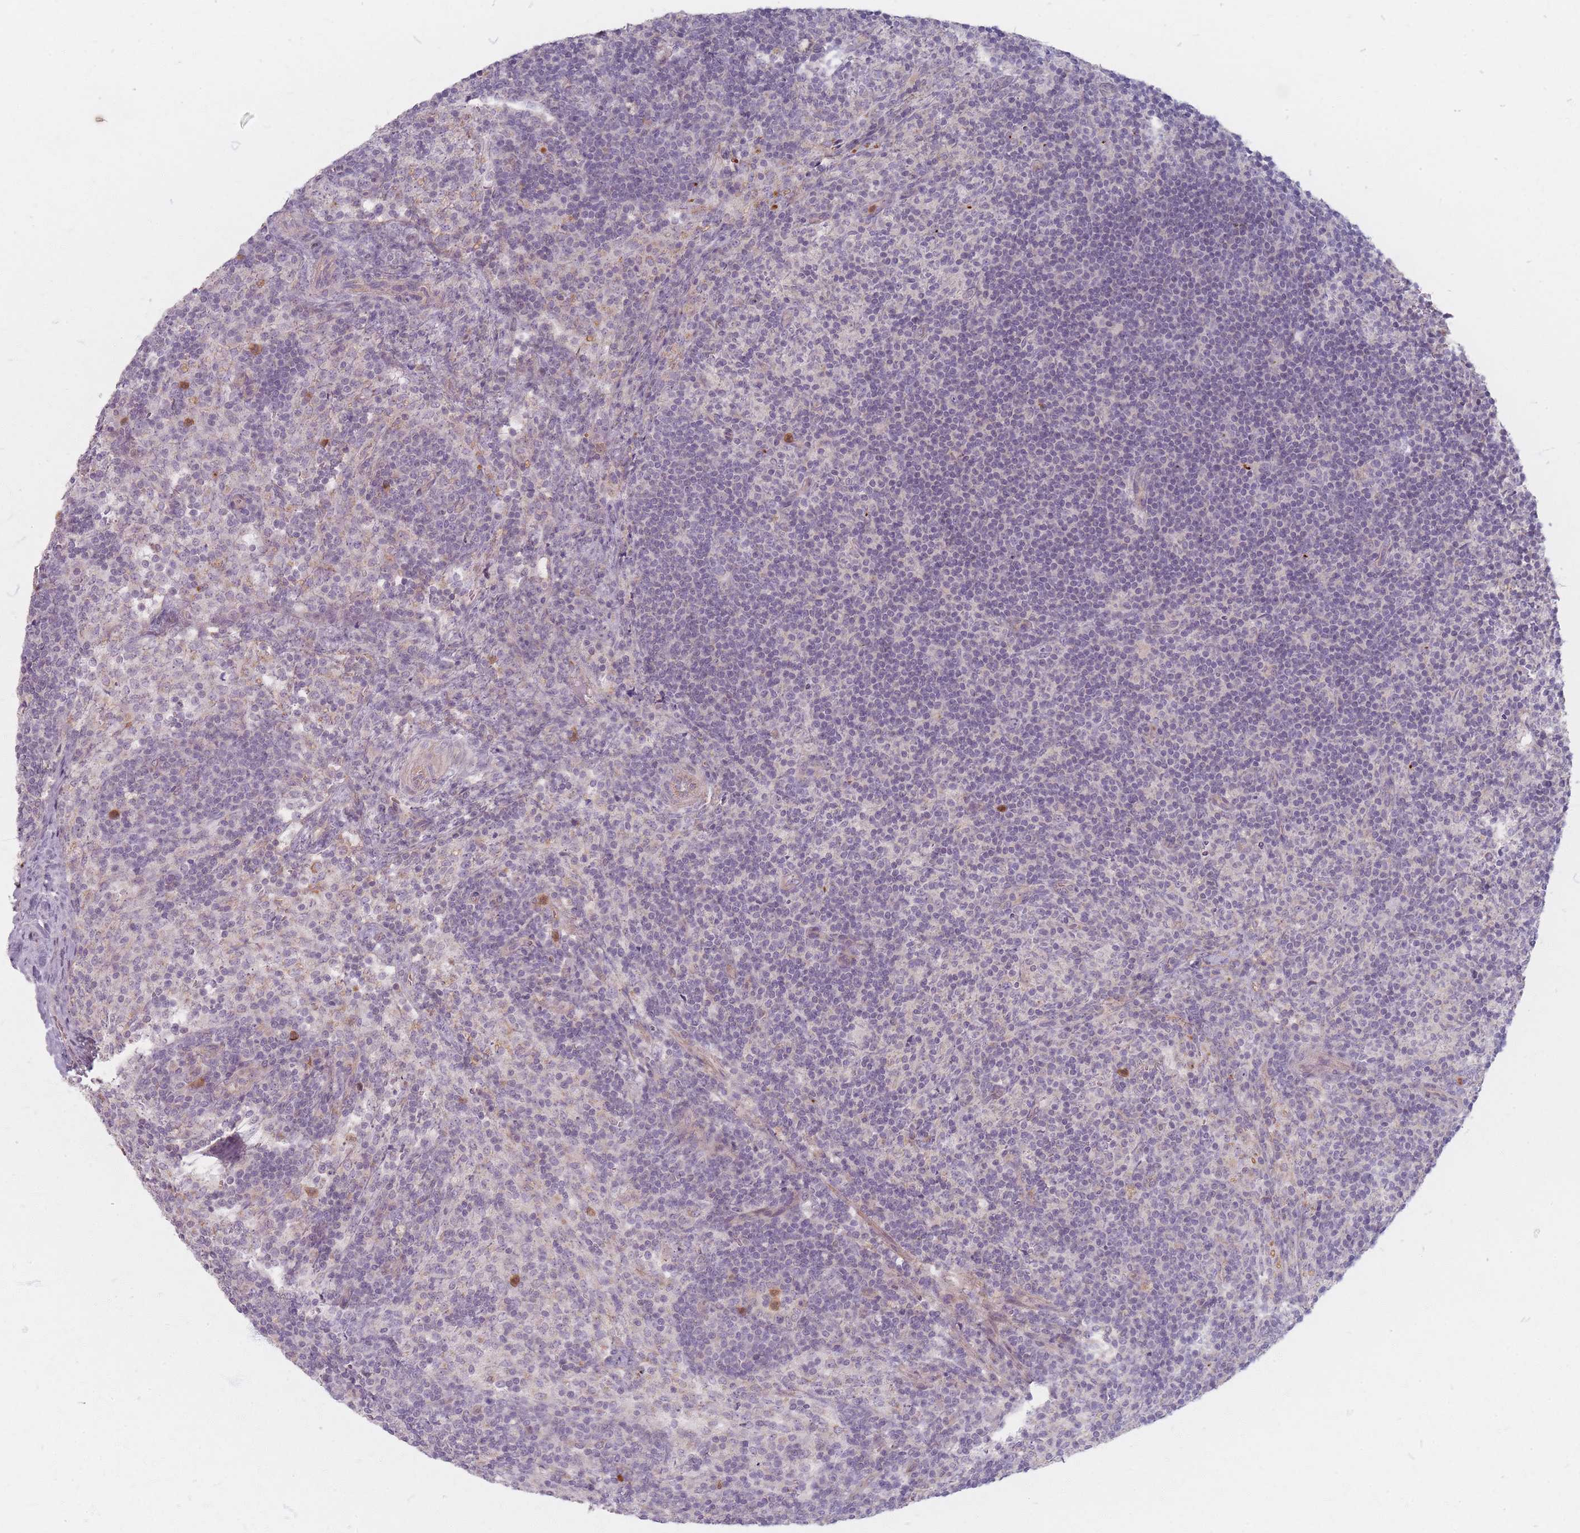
{"staining": {"intensity": "negative", "quantity": "none", "location": "none"}, "tissue": "lymph node", "cell_type": "Germinal center cells", "image_type": "normal", "snomed": [{"axis": "morphology", "description": "Normal tissue, NOS"}, {"axis": "topography", "description": "Lymph node"}], "caption": "An image of lymph node stained for a protein shows no brown staining in germinal center cells.", "gene": "CHCHD7", "patient": {"sex": "female", "age": 30}}